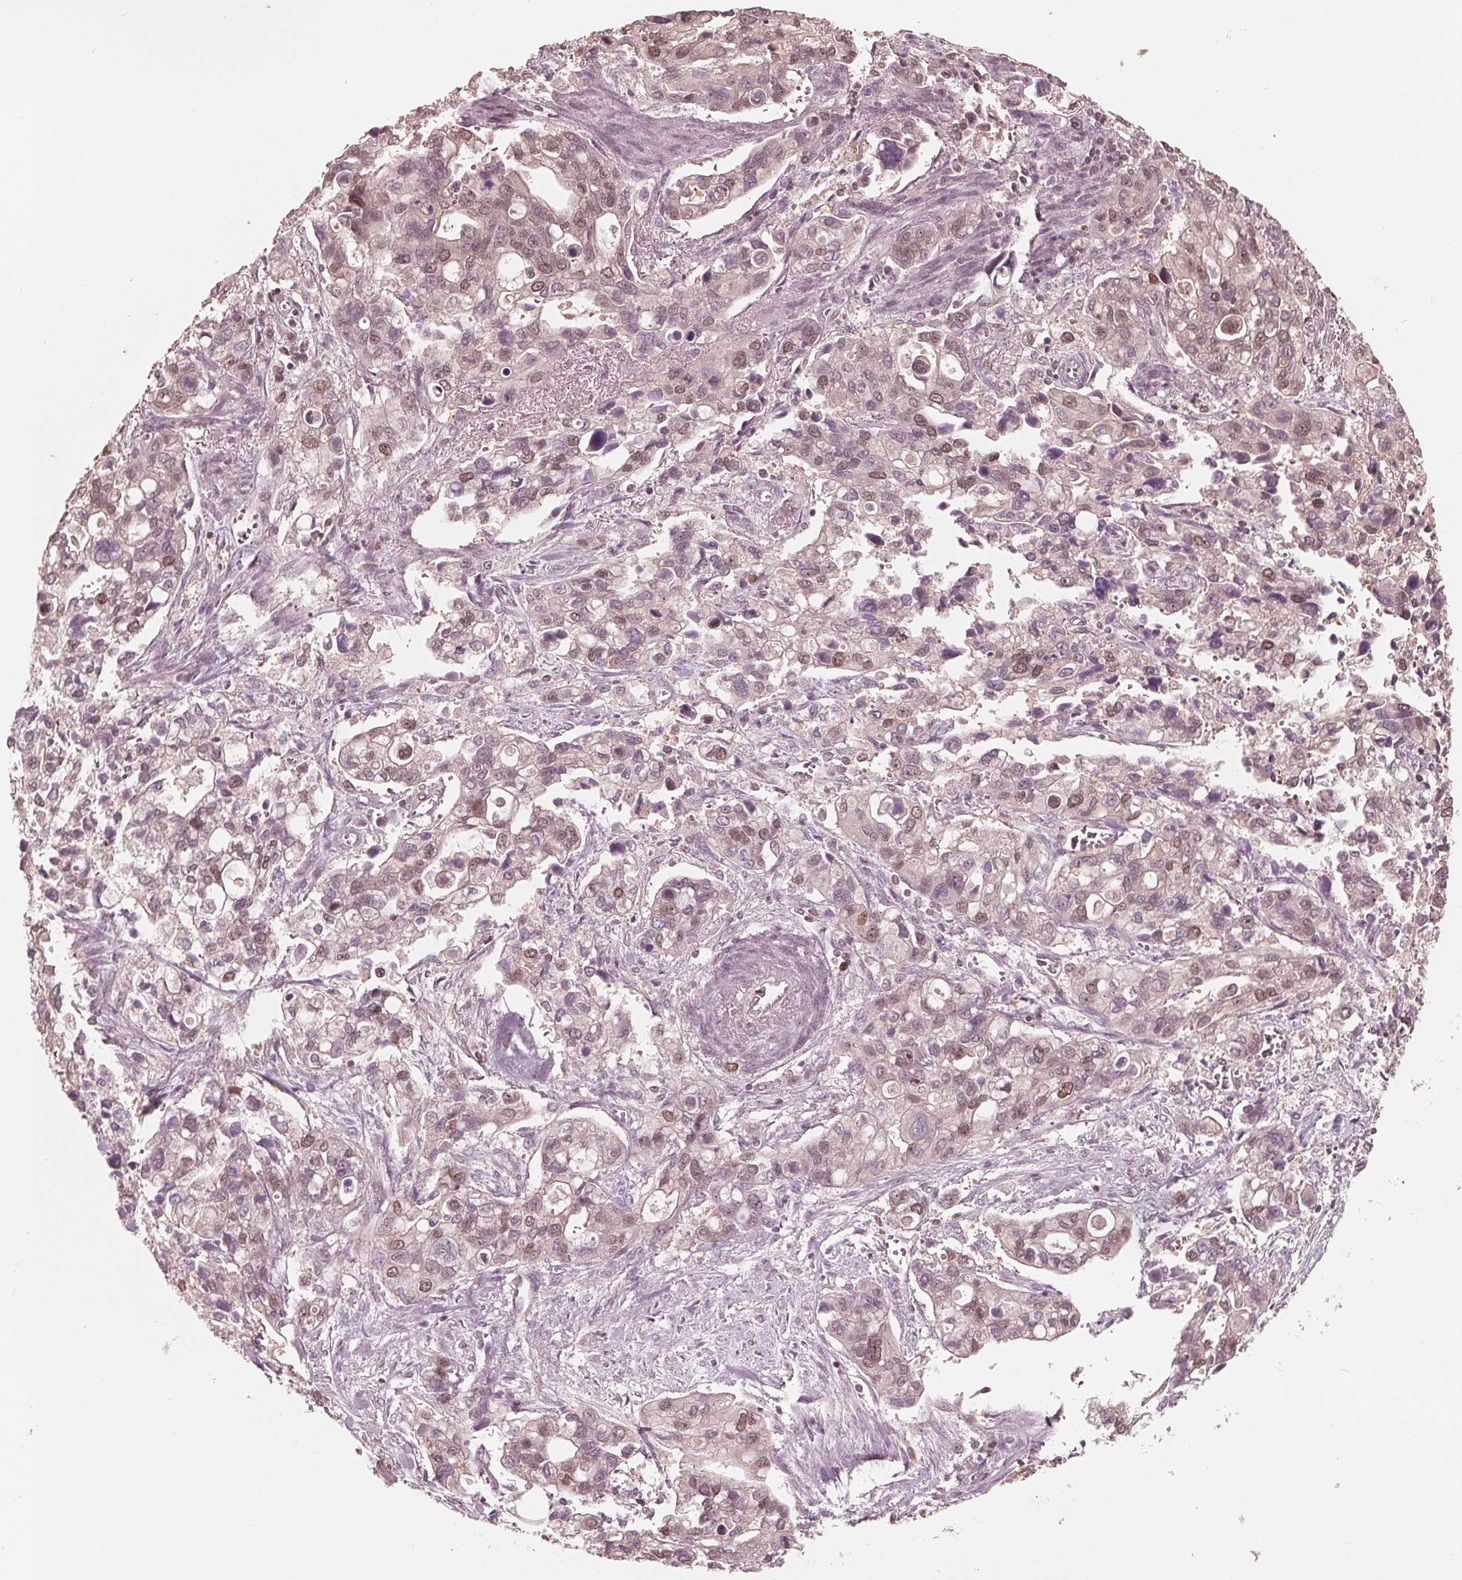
{"staining": {"intensity": "weak", "quantity": "25%-75%", "location": "nuclear"}, "tissue": "stomach cancer", "cell_type": "Tumor cells", "image_type": "cancer", "snomed": [{"axis": "morphology", "description": "Adenocarcinoma, NOS"}, {"axis": "topography", "description": "Stomach, upper"}], "caption": "The image reveals a brown stain indicating the presence of a protein in the nuclear of tumor cells in stomach cancer (adenocarcinoma).", "gene": "HIRIP3", "patient": {"sex": "female", "age": 81}}